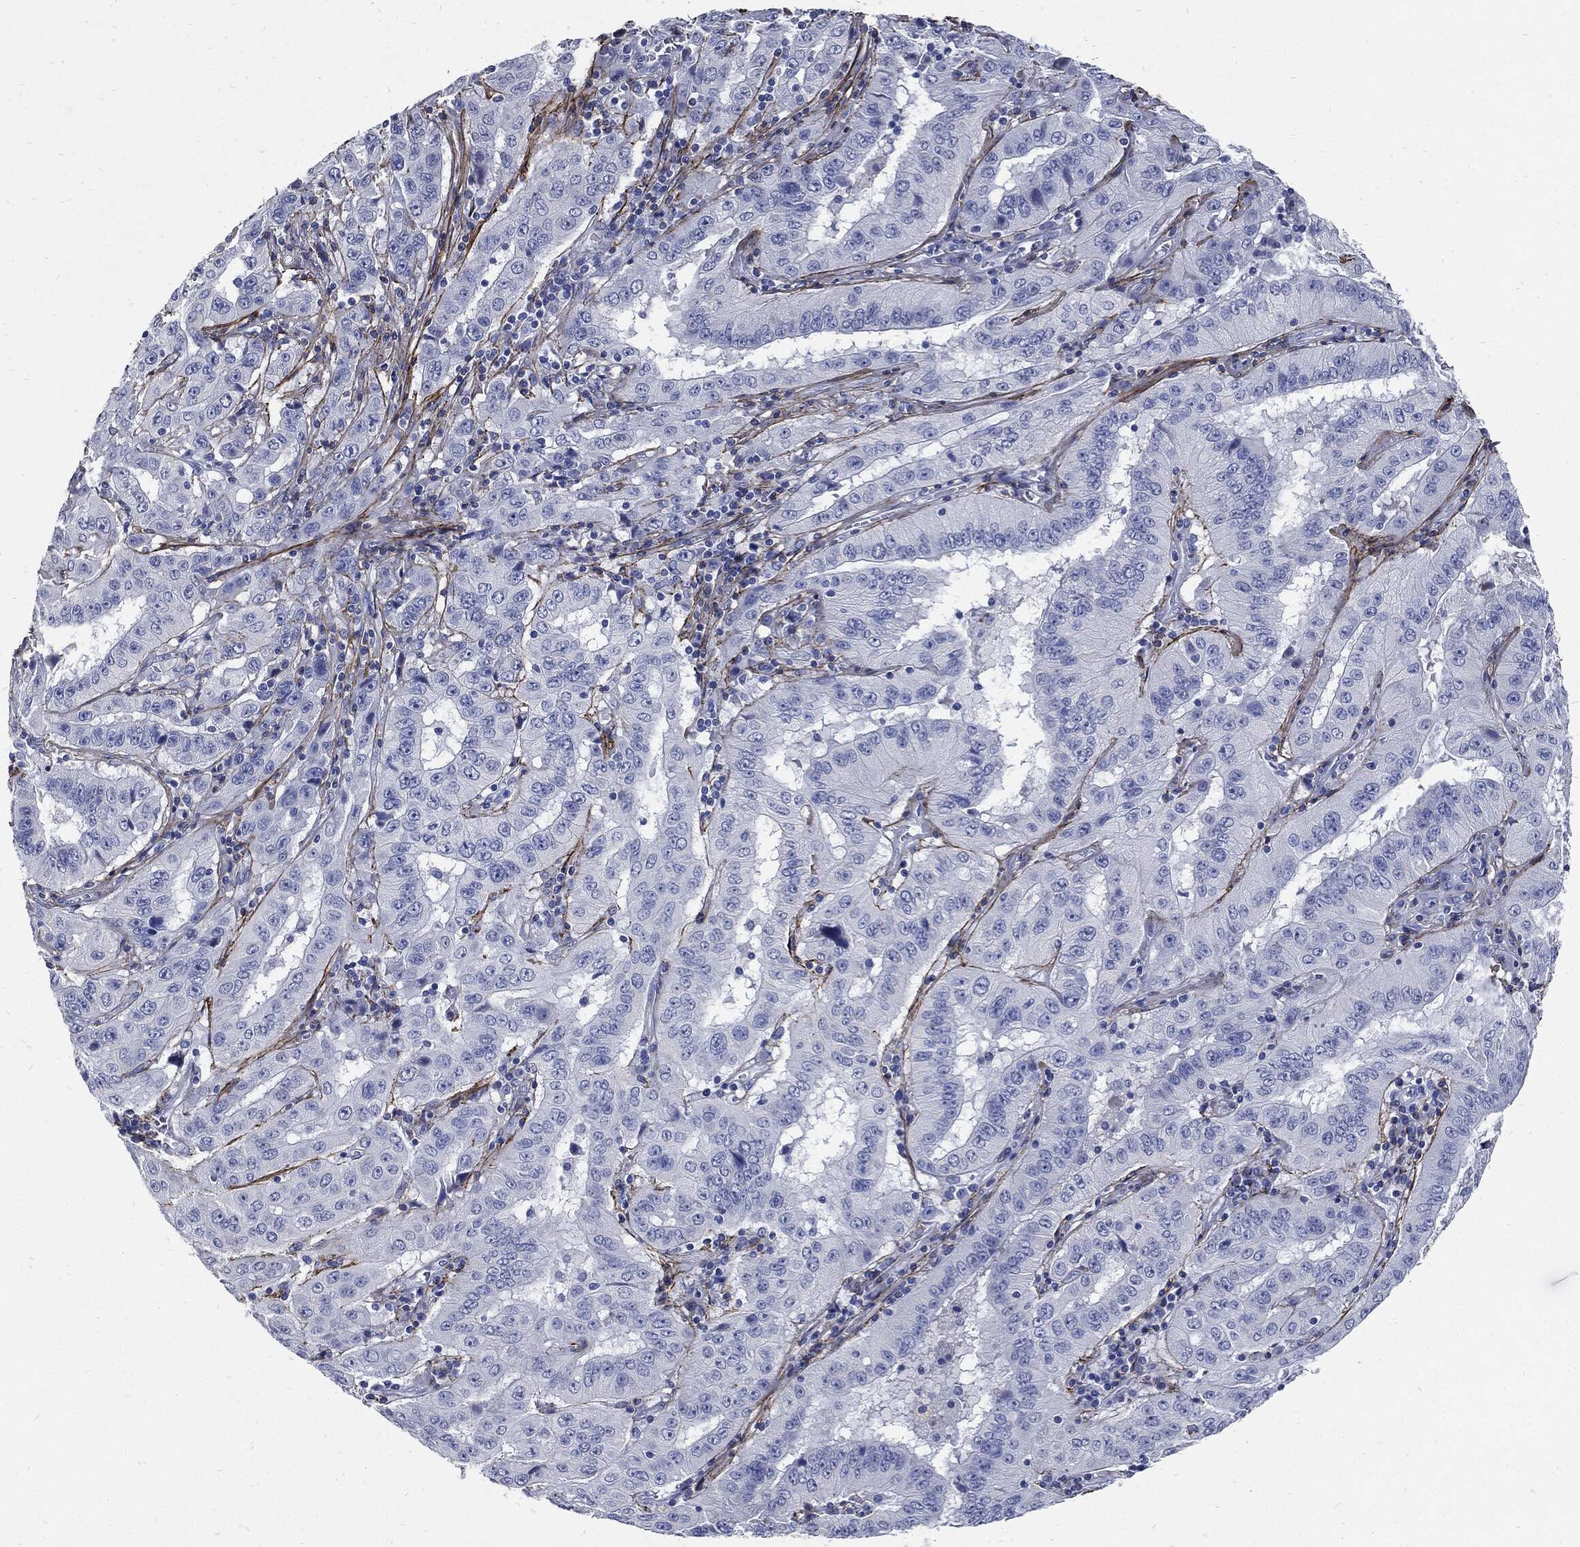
{"staining": {"intensity": "negative", "quantity": "none", "location": "none"}, "tissue": "pancreatic cancer", "cell_type": "Tumor cells", "image_type": "cancer", "snomed": [{"axis": "morphology", "description": "Adenocarcinoma, NOS"}, {"axis": "topography", "description": "Pancreas"}], "caption": "Photomicrograph shows no protein expression in tumor cells of pancreatic adenocarcinoma tissue. Brightfield microscopy of immunohistochemistry (IHC) stained with DAB (3,3'-diaminobenzidine) (brown) and hematoxylin (blue), captured at high magnification.", "gene": "FBN1", "patient": {"sex": "male", "age": 63}}